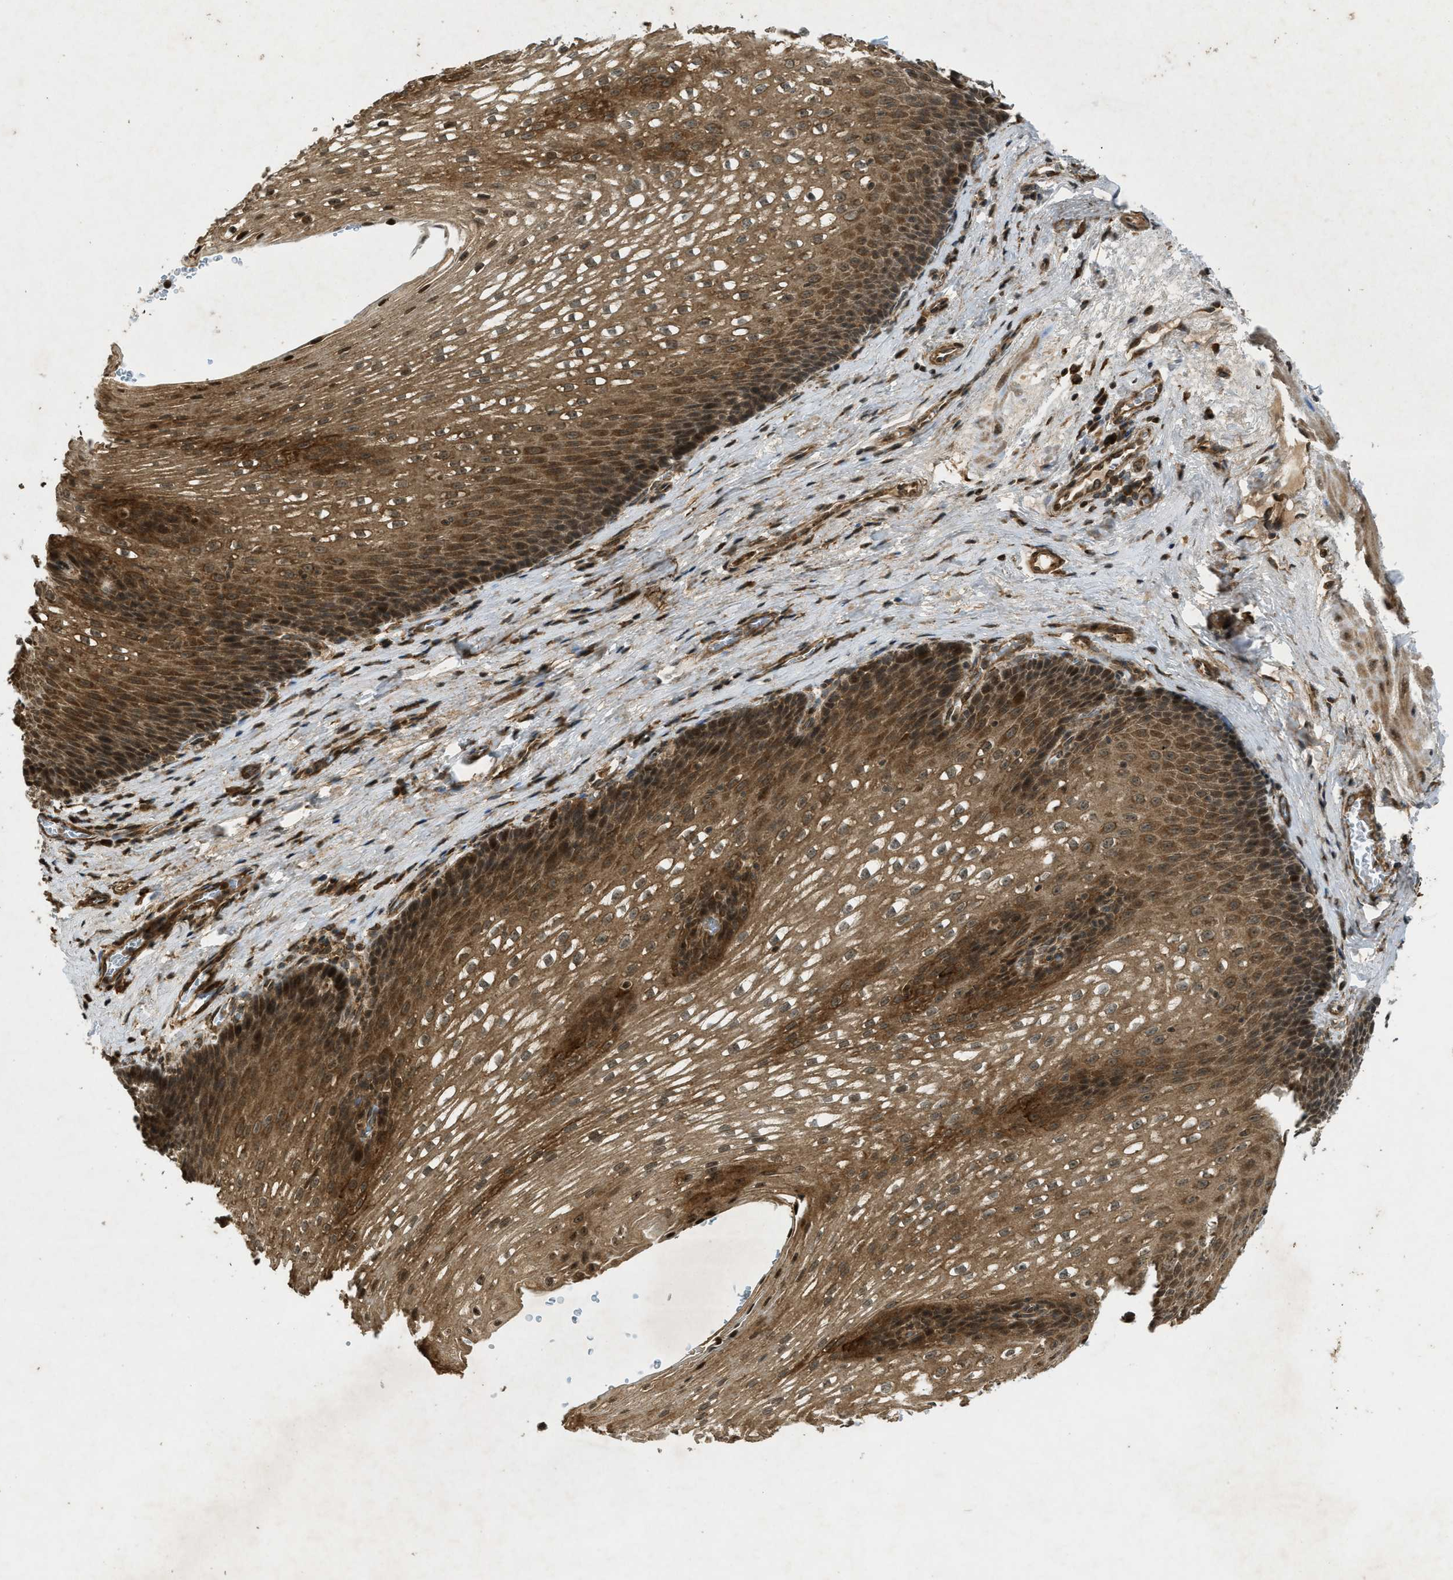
{"staining": {"intensity": "strong", "quantity": ">75%", "location": "cytoplasmic/membranous,nuclear"}, "tissue": "esophagus", "cell_type": "Squamous epithelial cells", "image_type": "normal", "snomed": [{"axis": "morphology", "description": "Normal tissue, NOS"}, {"axis": "topography", "description": "Esophagus"}], "caption": "Esophagus stained for a protein (brown) demonstrates strong cytoplasmic/membranous,nuclear positive expression in about >75% of squamous epithelial cells.", "gene": "EIF2AK3", "patient": {"sex": "male", "age": 48}}